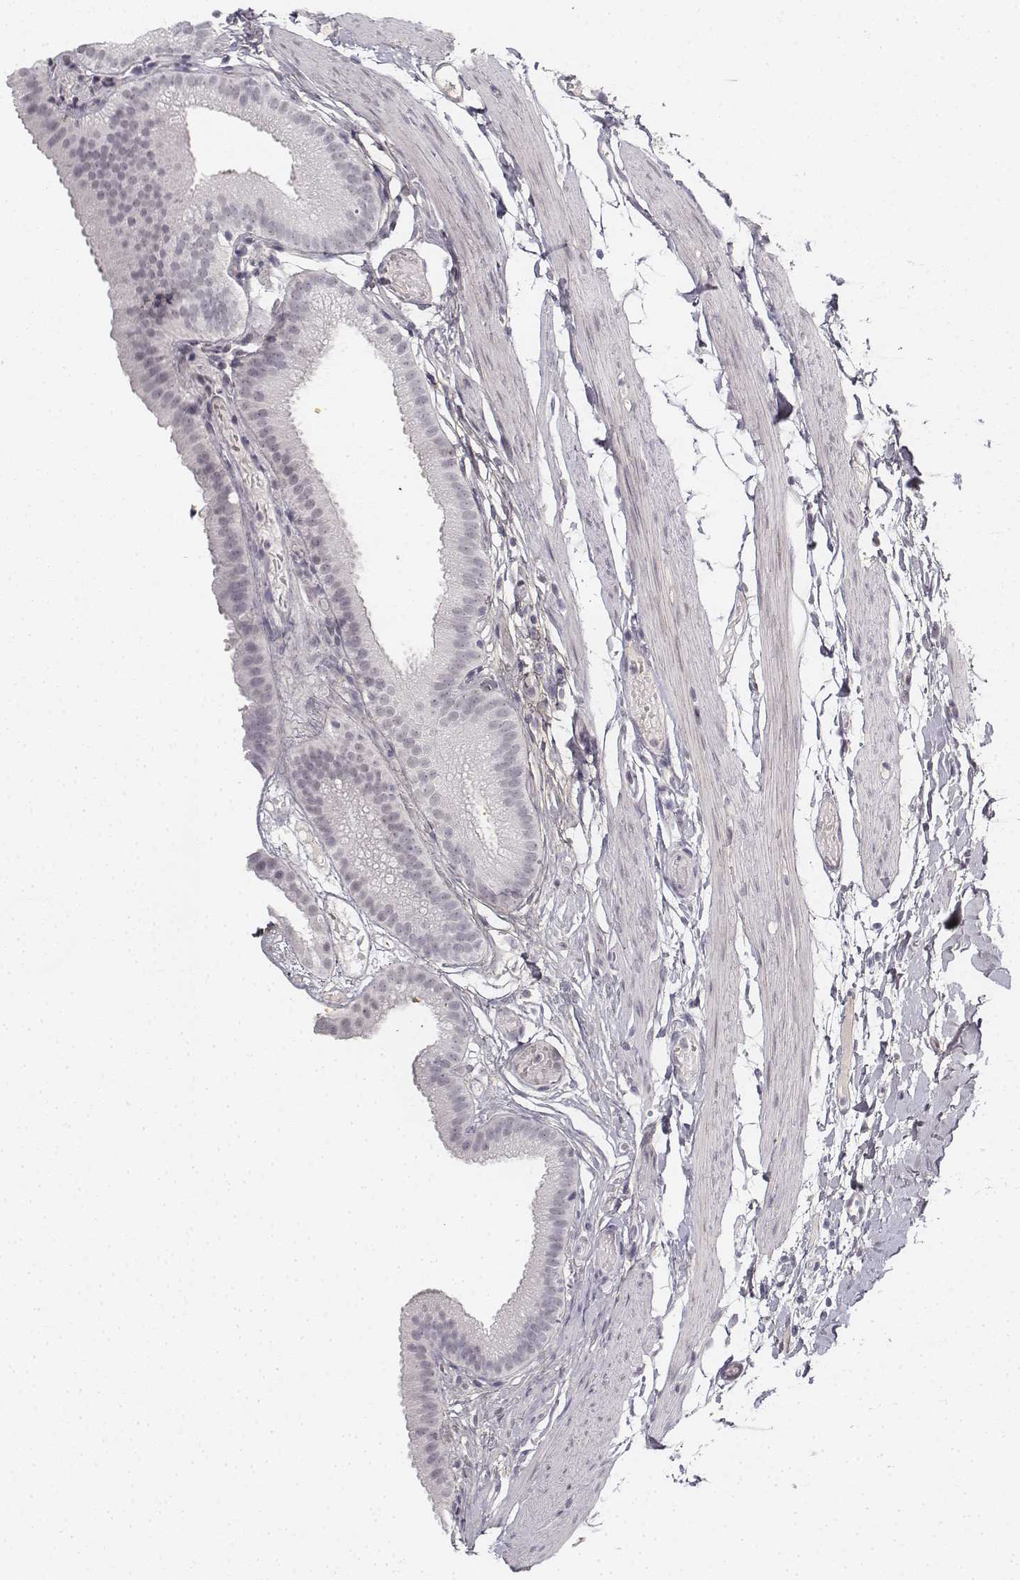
{"staining": {"intensity": "negative", "quantity": "none", "location": "none"}, "tissue": "gallbladder", "cell_type": "Glandular cells", "image_type": "normal", "snomed": [{"axis": "morphology", "description": "Normal tissue, NOS"}, {"axis": "topography", "description": "Gallbladder"}], "caption": "Image shows no protein expression in glandular cells of unremarkable gallbladder.", "gene": "KRT84", "patient": {"sex": "female", "age": 45}}